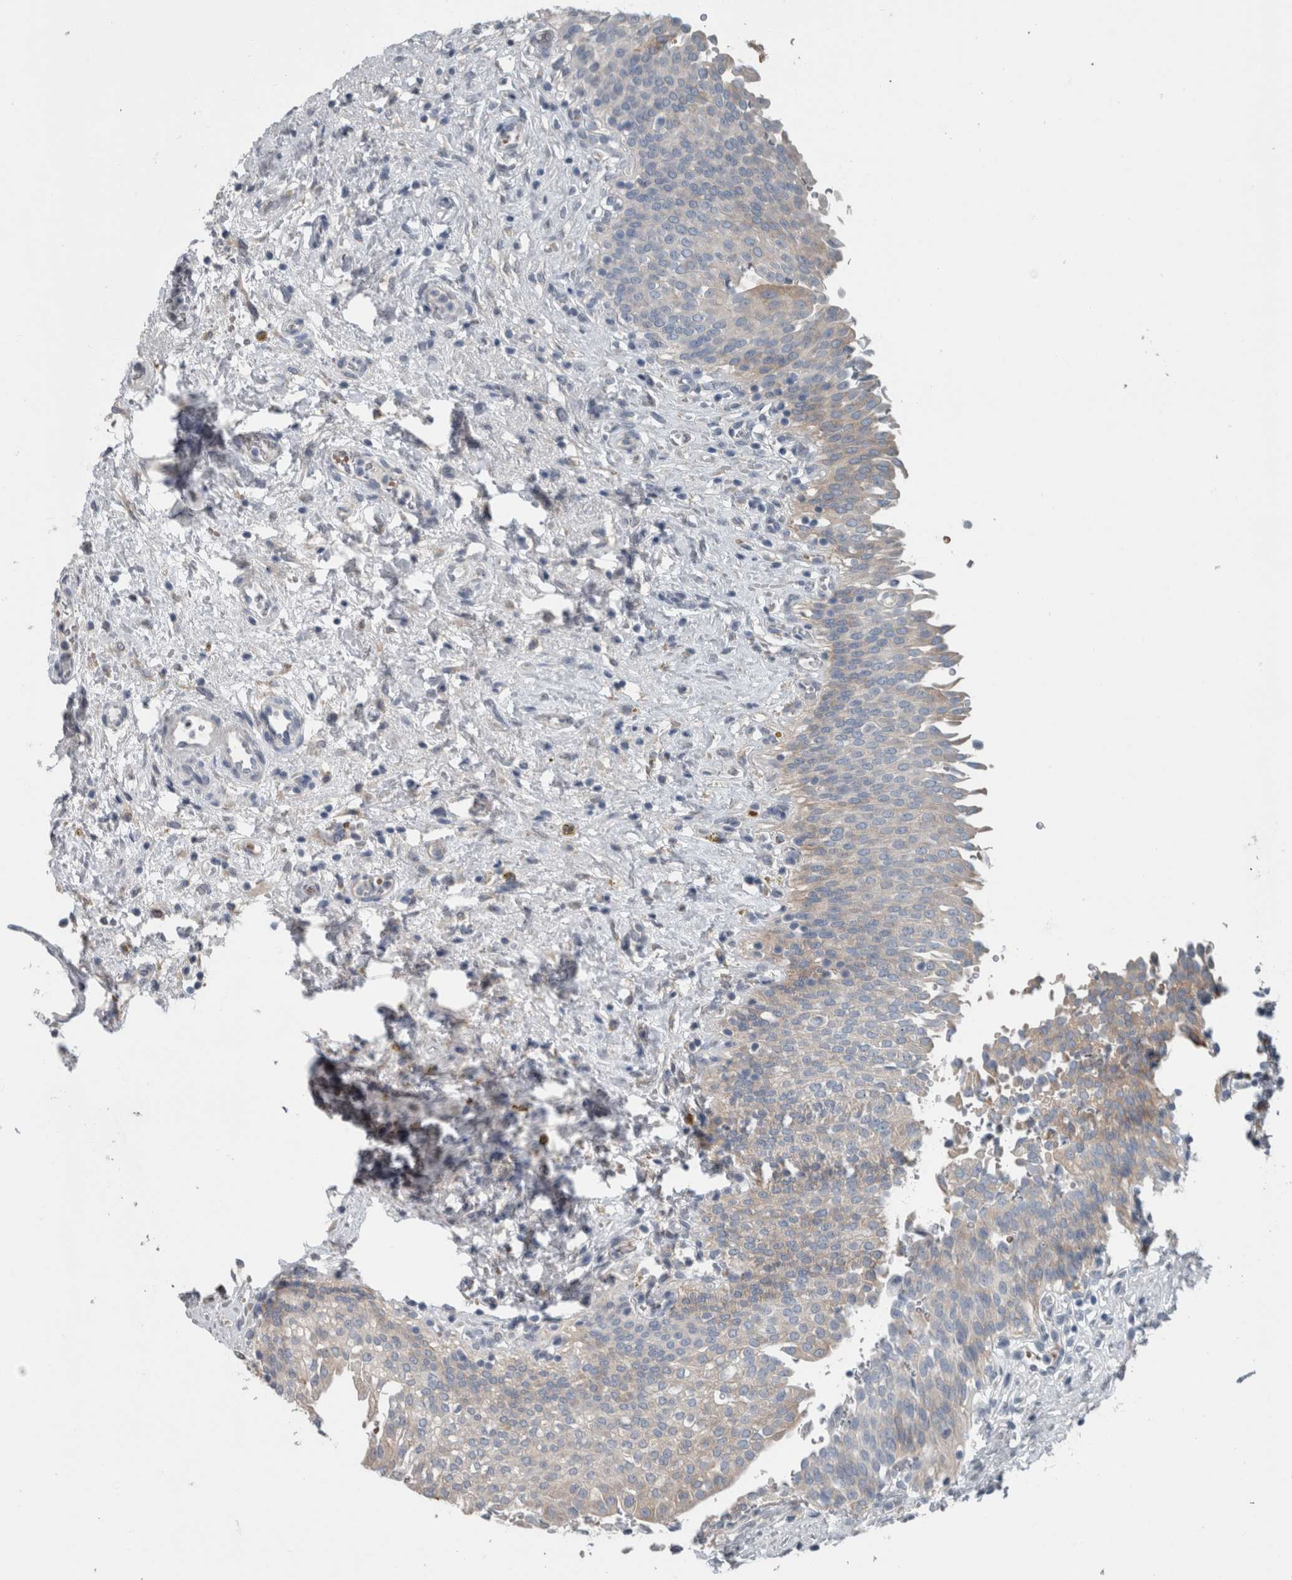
{"staining": {"intensity": "moderate", "quantity": "<25%", "location": "cytoplasmic/membranous"}, "tissue": "urinary bladder", "cell_type": "Urothelial cells", "image_type": "normal", "snomed": [{"axis": "morphology", "description": "Urothelial carcinoma, High grade"}, {"axis": "topography", "description": "Urinary bladder"}], "caption": "Urothelial cells demonstrate low levels of moderate cytoplasmic/membranous positivity in about <25% of cells in unremarkable human urinary bladder. (IHC, brightfield microscopy, high magnification).", "gene": "SH3GL2", "patient": {"sex": "male", "age": 46}}